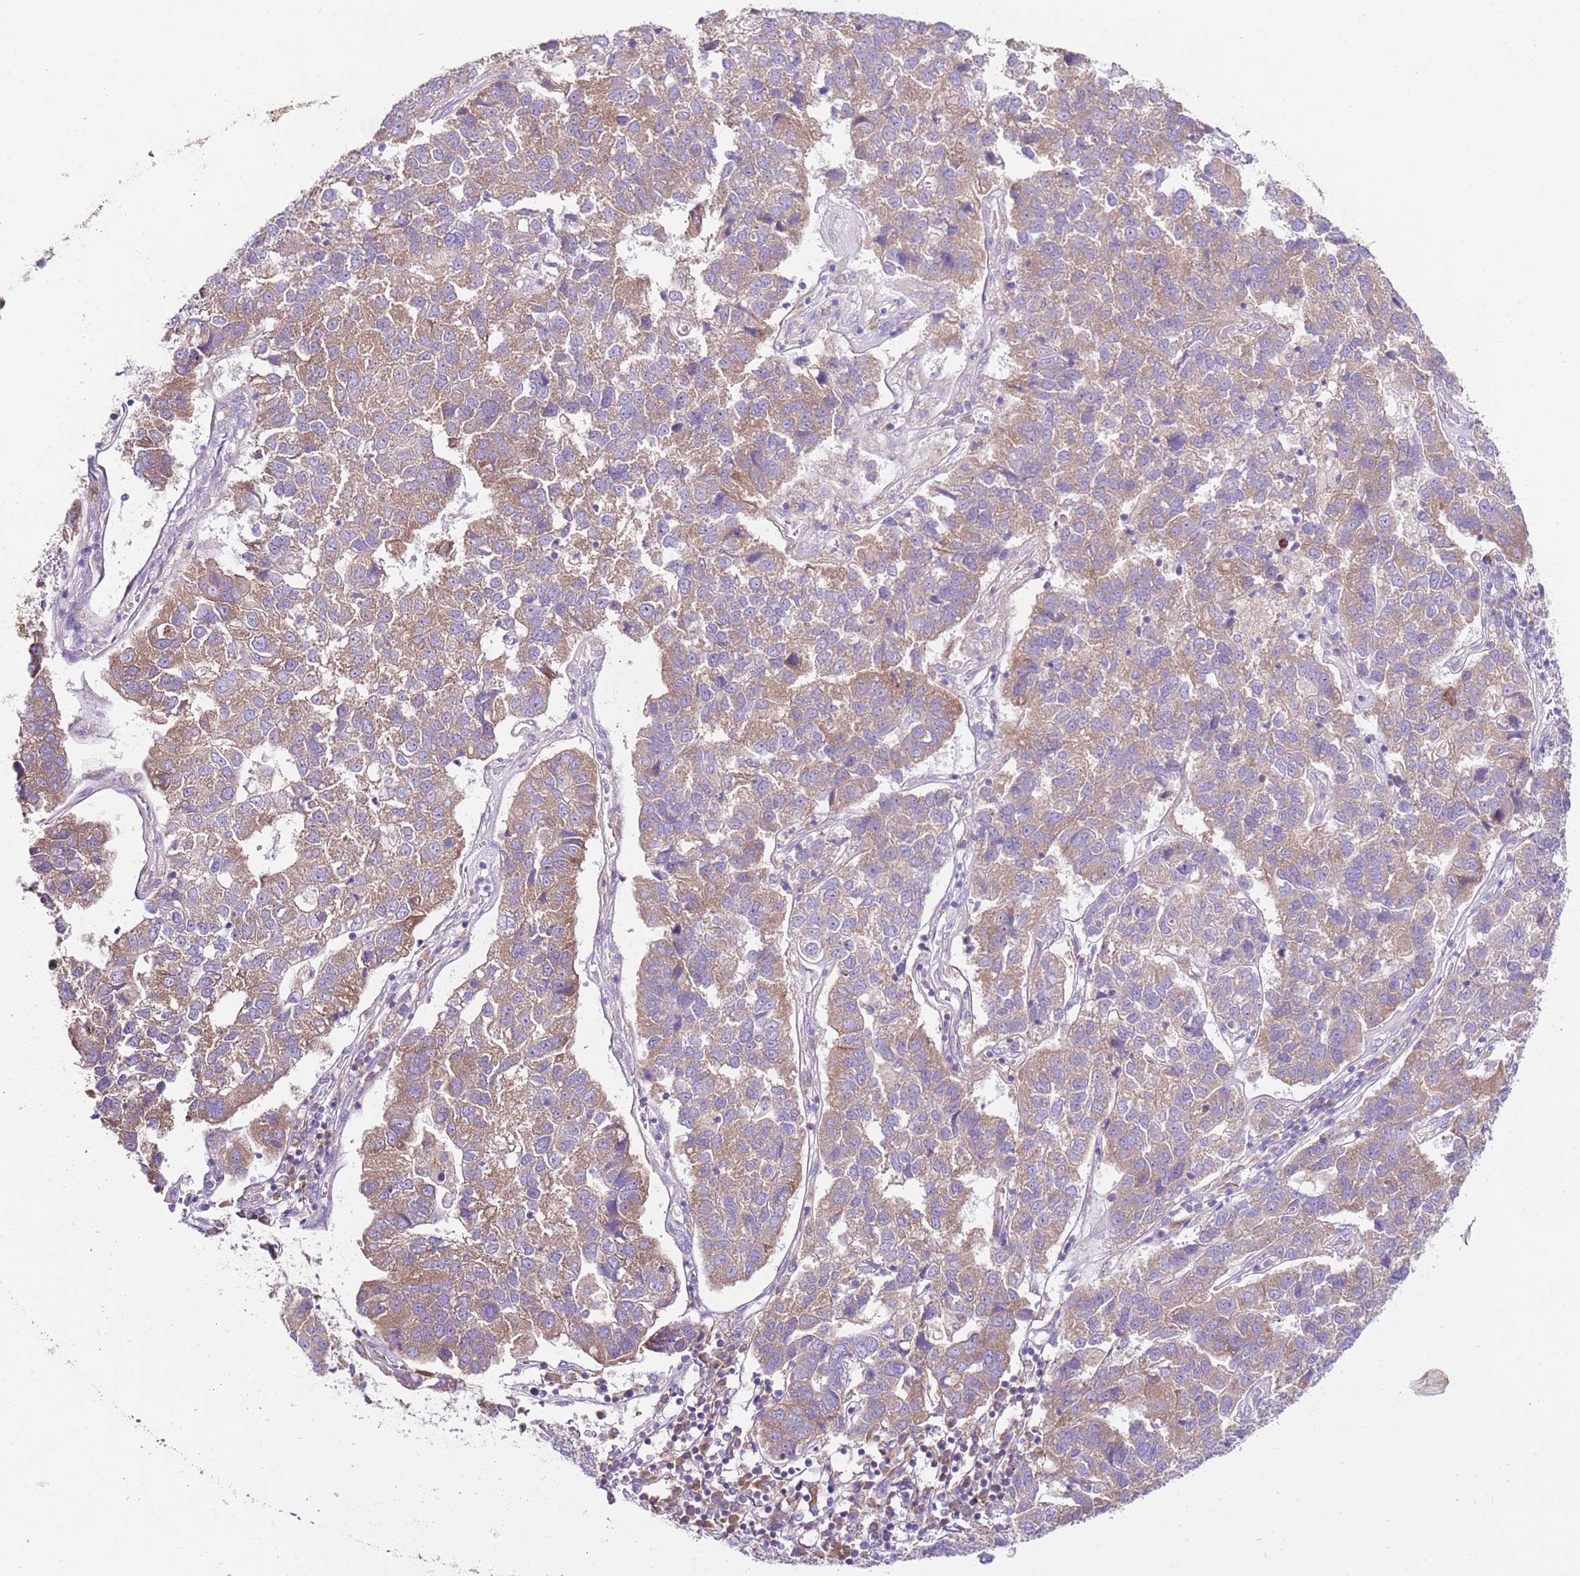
{"staining": {"intensity": "moderate", "quantity": ">75%", "location": "cytoplasmic/membranous"}, "tissue": "pancreatic cancer", "cell_type": "Tumor cells", "image_type": "cancer", "snomed": [{"axis": "morphology", "description": "Adenocarcinoma, NOS"}, {"axis": "topography", "description": "Pancreas"}], "caption": "Adenocarcinoma (pancreatic) stained with a brown dye shows moderate cytoplasmic/membranous positive expression in approximately >75% of tumor cells.", "gene": "RPS10", "patient": {"sex": "female", "age": 61}}